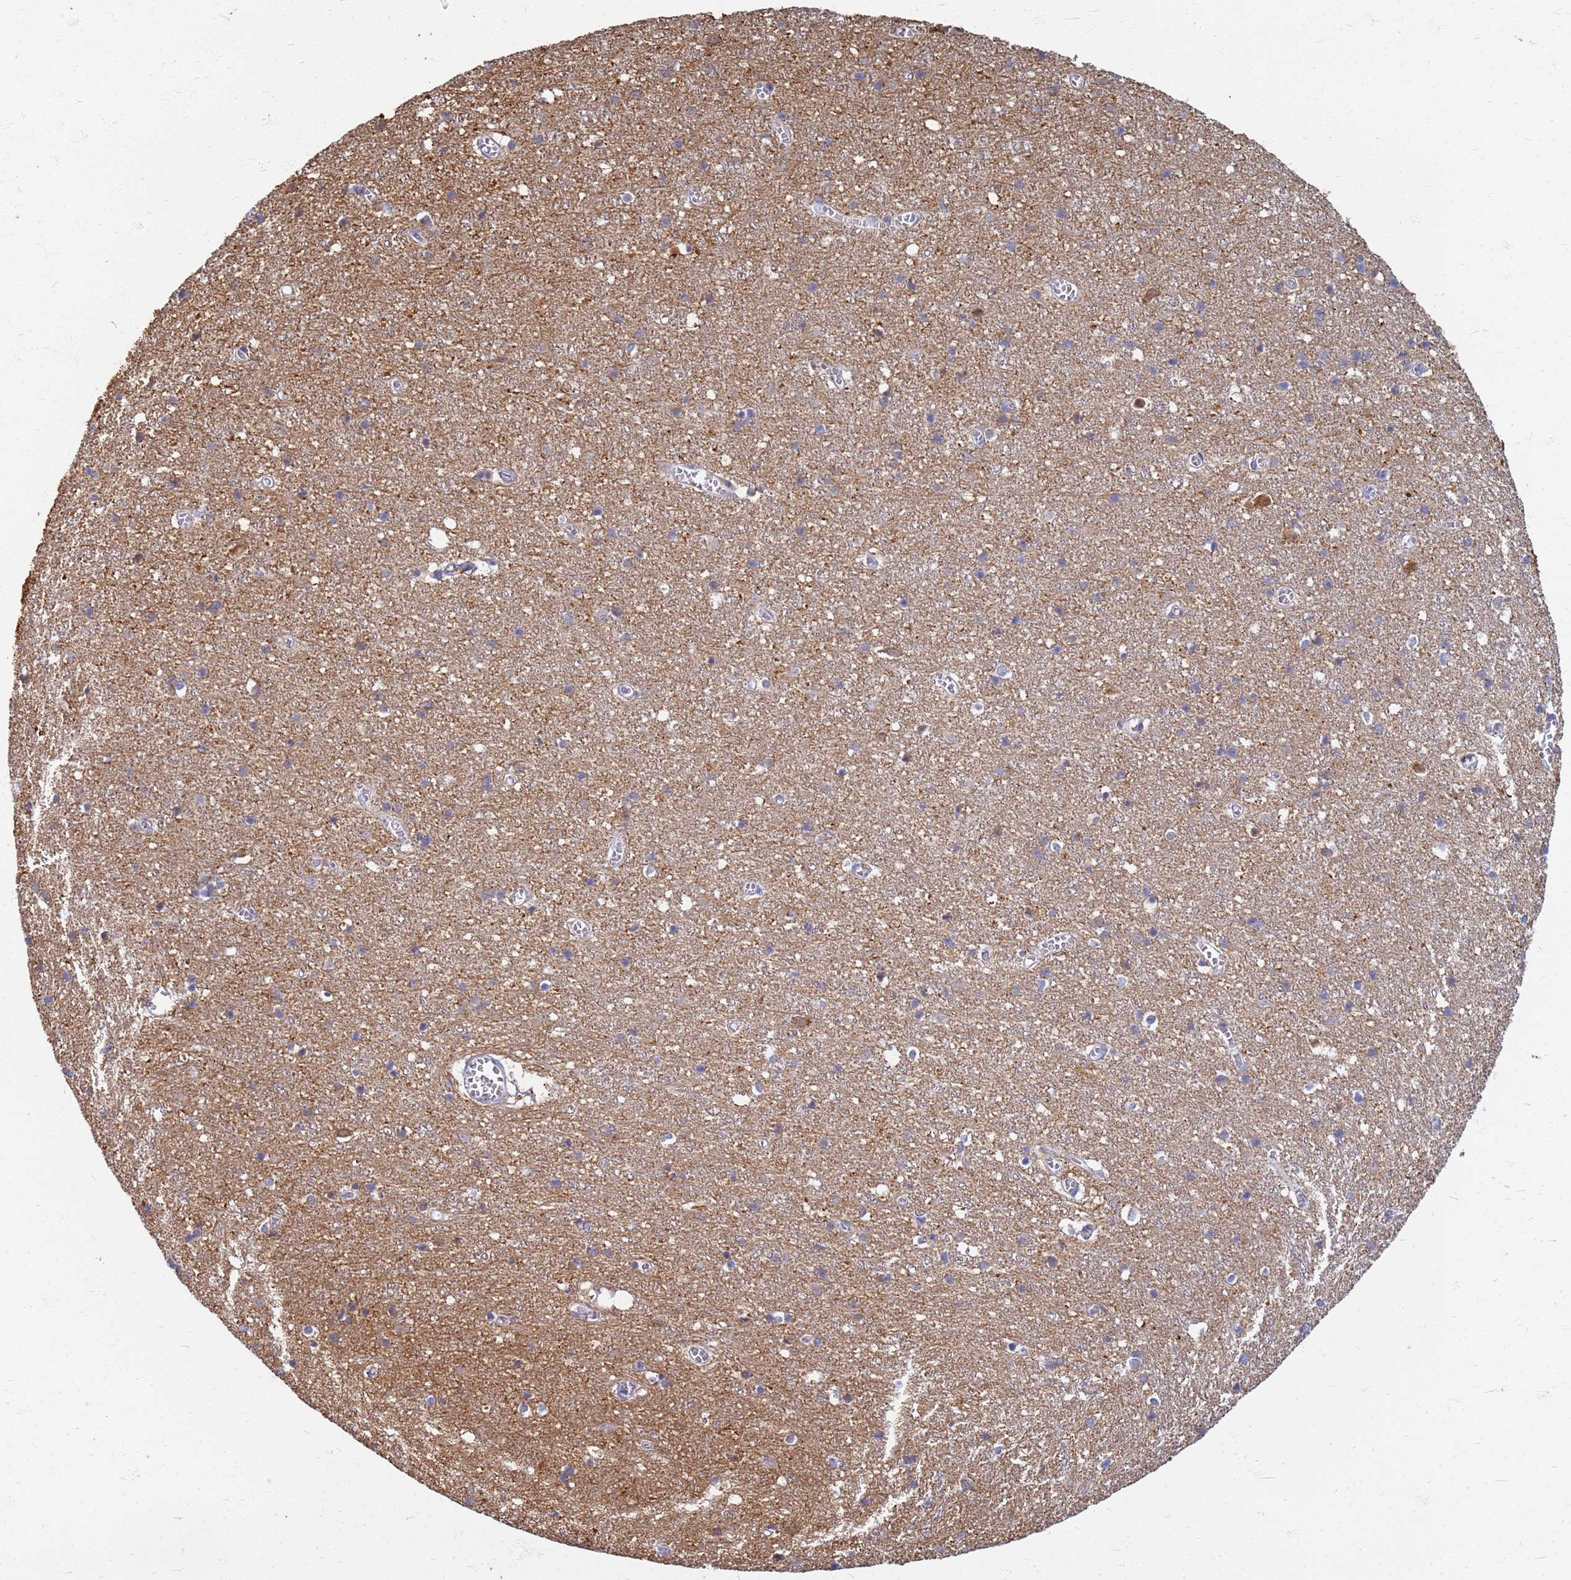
{"staining": {"intensity": "negative", "quantity": "none", "location": "none"}, "tissue": "cerebral cortex", "cell_type": "Endothelial cells", "image_type": "normal", "snomed": [{"axis": "morphology", "description": "Normal tissue, NOS"}, {"axis": "topography", "description": "Cerebral cortex"}], "caption": "DAB (3,3'-diaminobenzidine) immunohistochemical staining of unremarkable cerebral cortex shows no significant positivity in endothelial cells. The staining is performed using DAB brown chromogen with nuclei counter-stained in using hematoxylin.", "gene": "ATP6V1E1", "patient": {"sex": "female", "age": 64}}